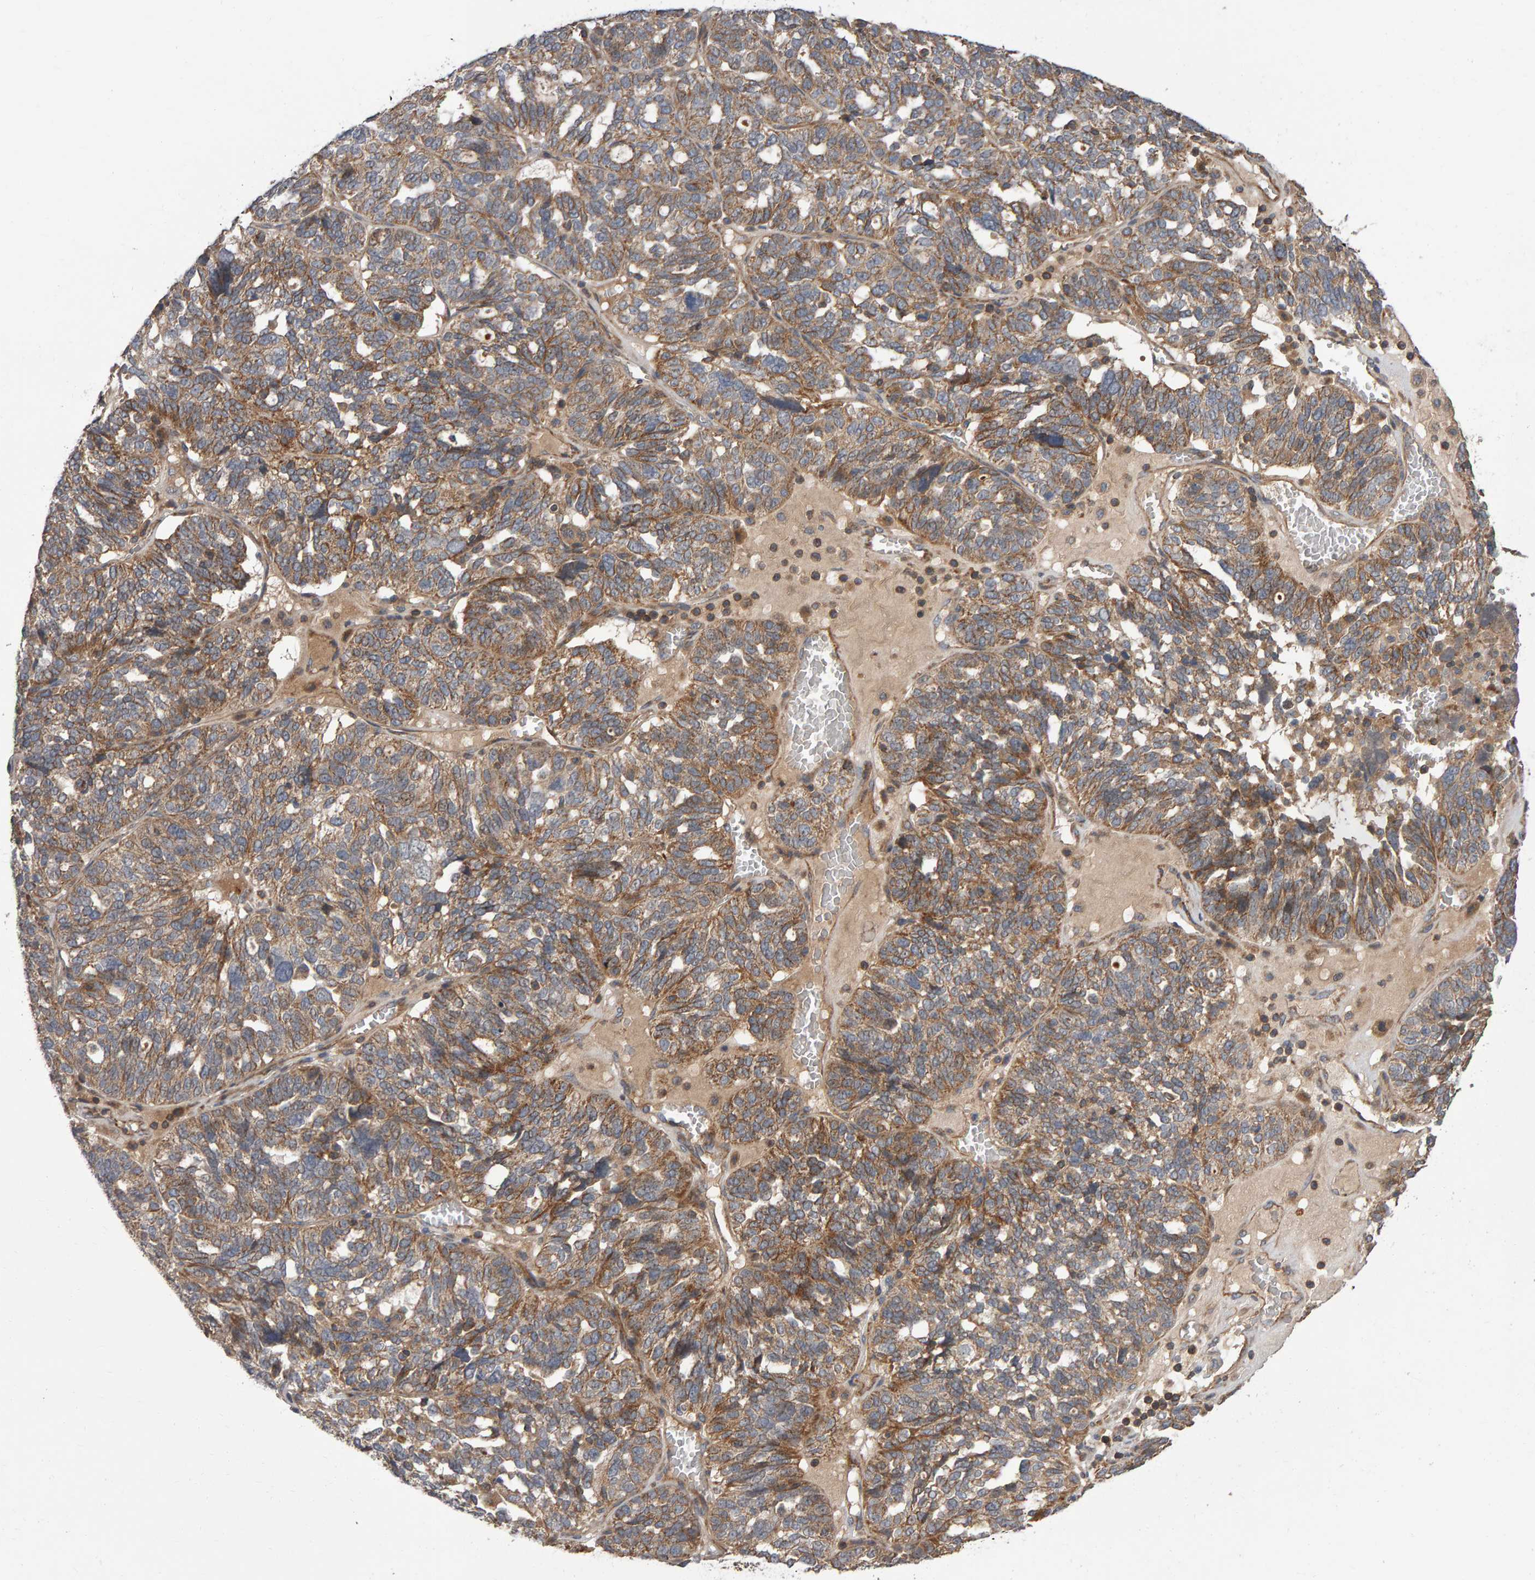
{"staining": {"intensity": "moderate", "quantity": ">75%", "location": "cytoplasmic/membranous"}, "tissue": "ovarian cancer", "cell_type": "Tumor cells", "image_type": "cancer", "snomed": [{"axis": "morphology", "description": "Cystadenocarcinoma, serous, NOS"}, {"axis": "topography", "description": "Ovary"}], "caption": "About >75% of tumor cells in human serous cystadenocarcinoma (ovarian) display moderate cytoplasmic/membranous protein positivity as visualized by brown immunohistochemical staining.", "gene": "PGS1", "patient": {"sex": "female", "age": 59}}